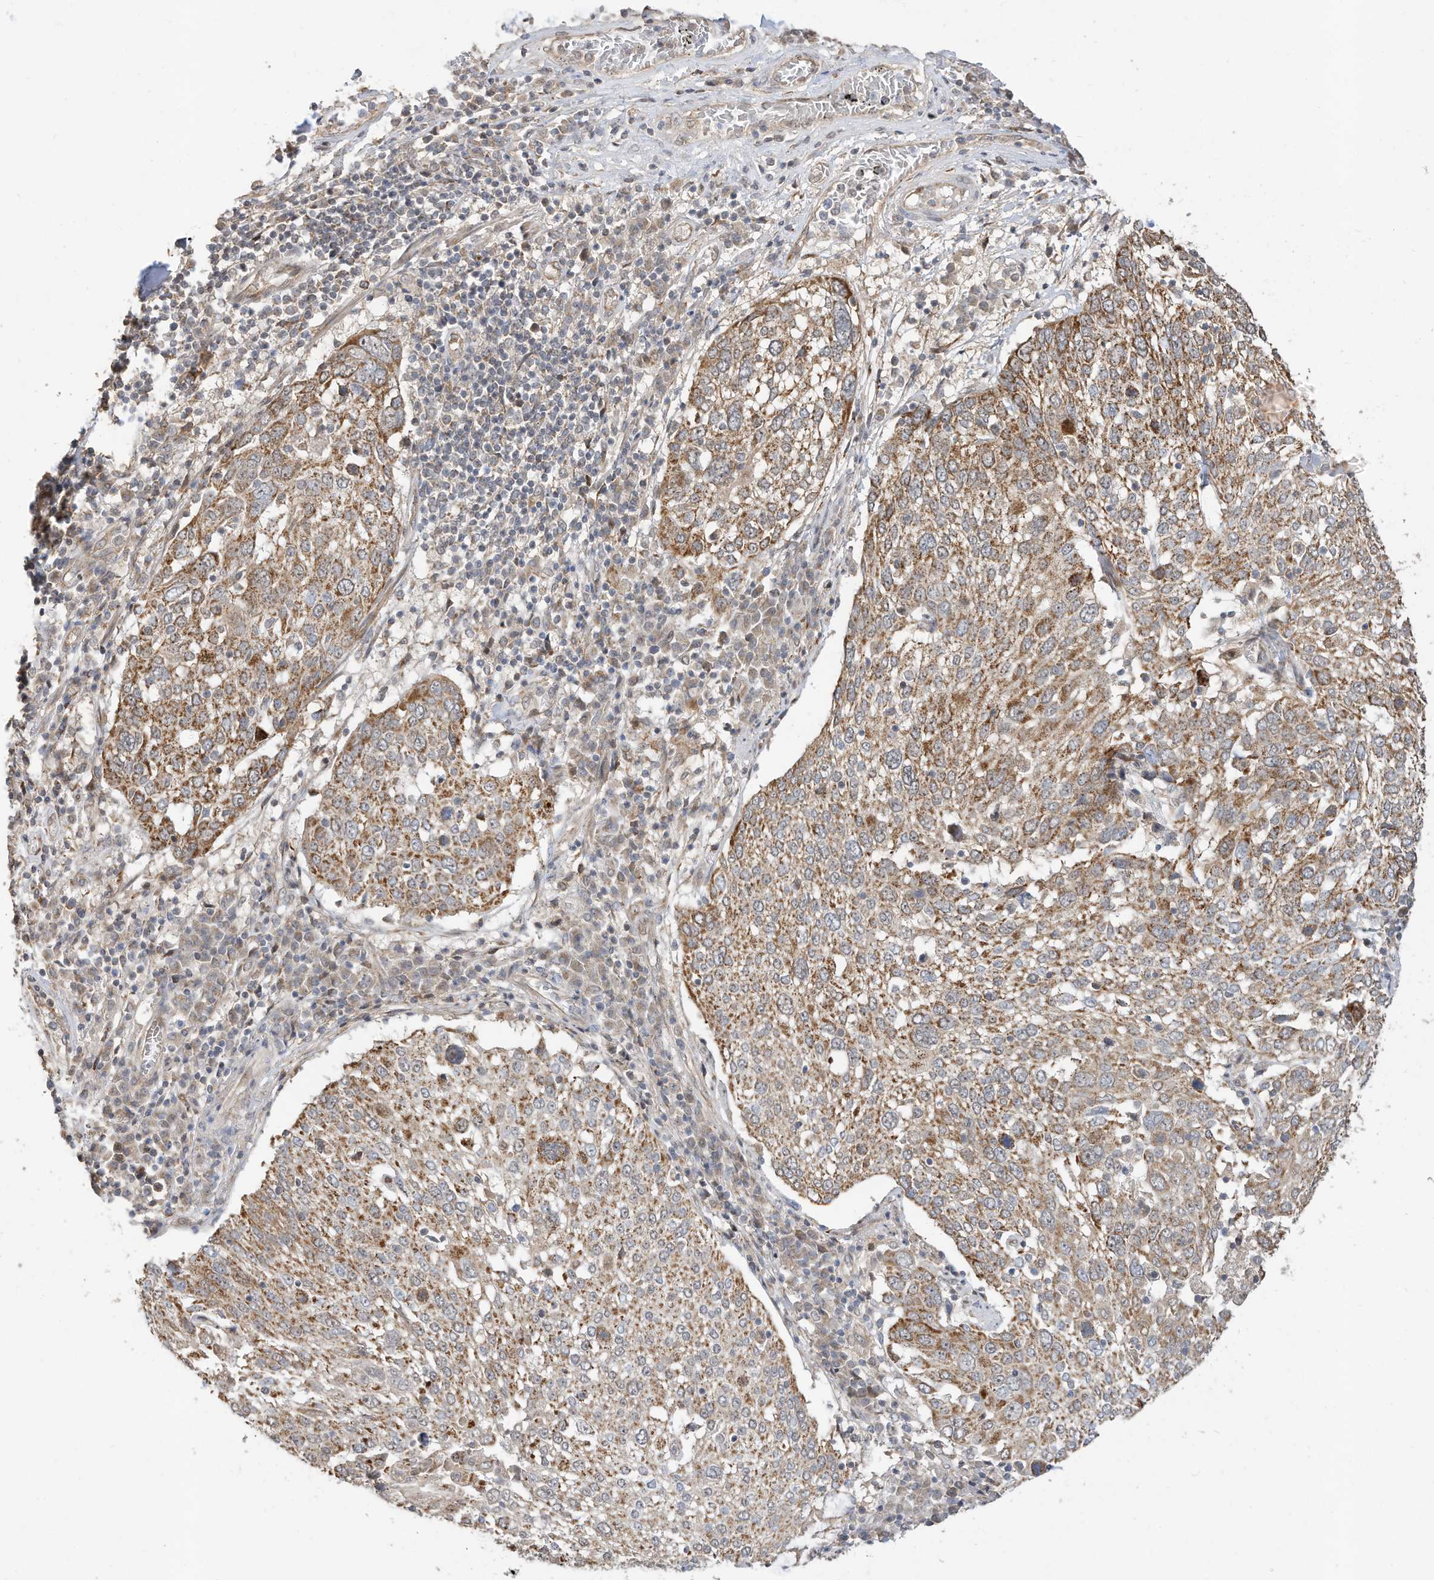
{"staining": {"intensity": "moderate", "quantity": ">75%", "location": "cytoplasmic/membranous"}, "tissue": "lung cancer", "cell_type": "Tumor cells", "image_type": "cancer", "snomed": [{"axis": "morphology", "description": "Squamous cell carcinoma, NOS"}, {"axis": "topography", "description": "Lung"}], "caption": "The histopathology image reveals a brown stain indicating the presence of a protein in the cytoplasmic/membranous of tumor cells in squamous cell carcinoma (lung).", "gene": "CAGE1", "patient": {"sex": "male", "age": 65}}